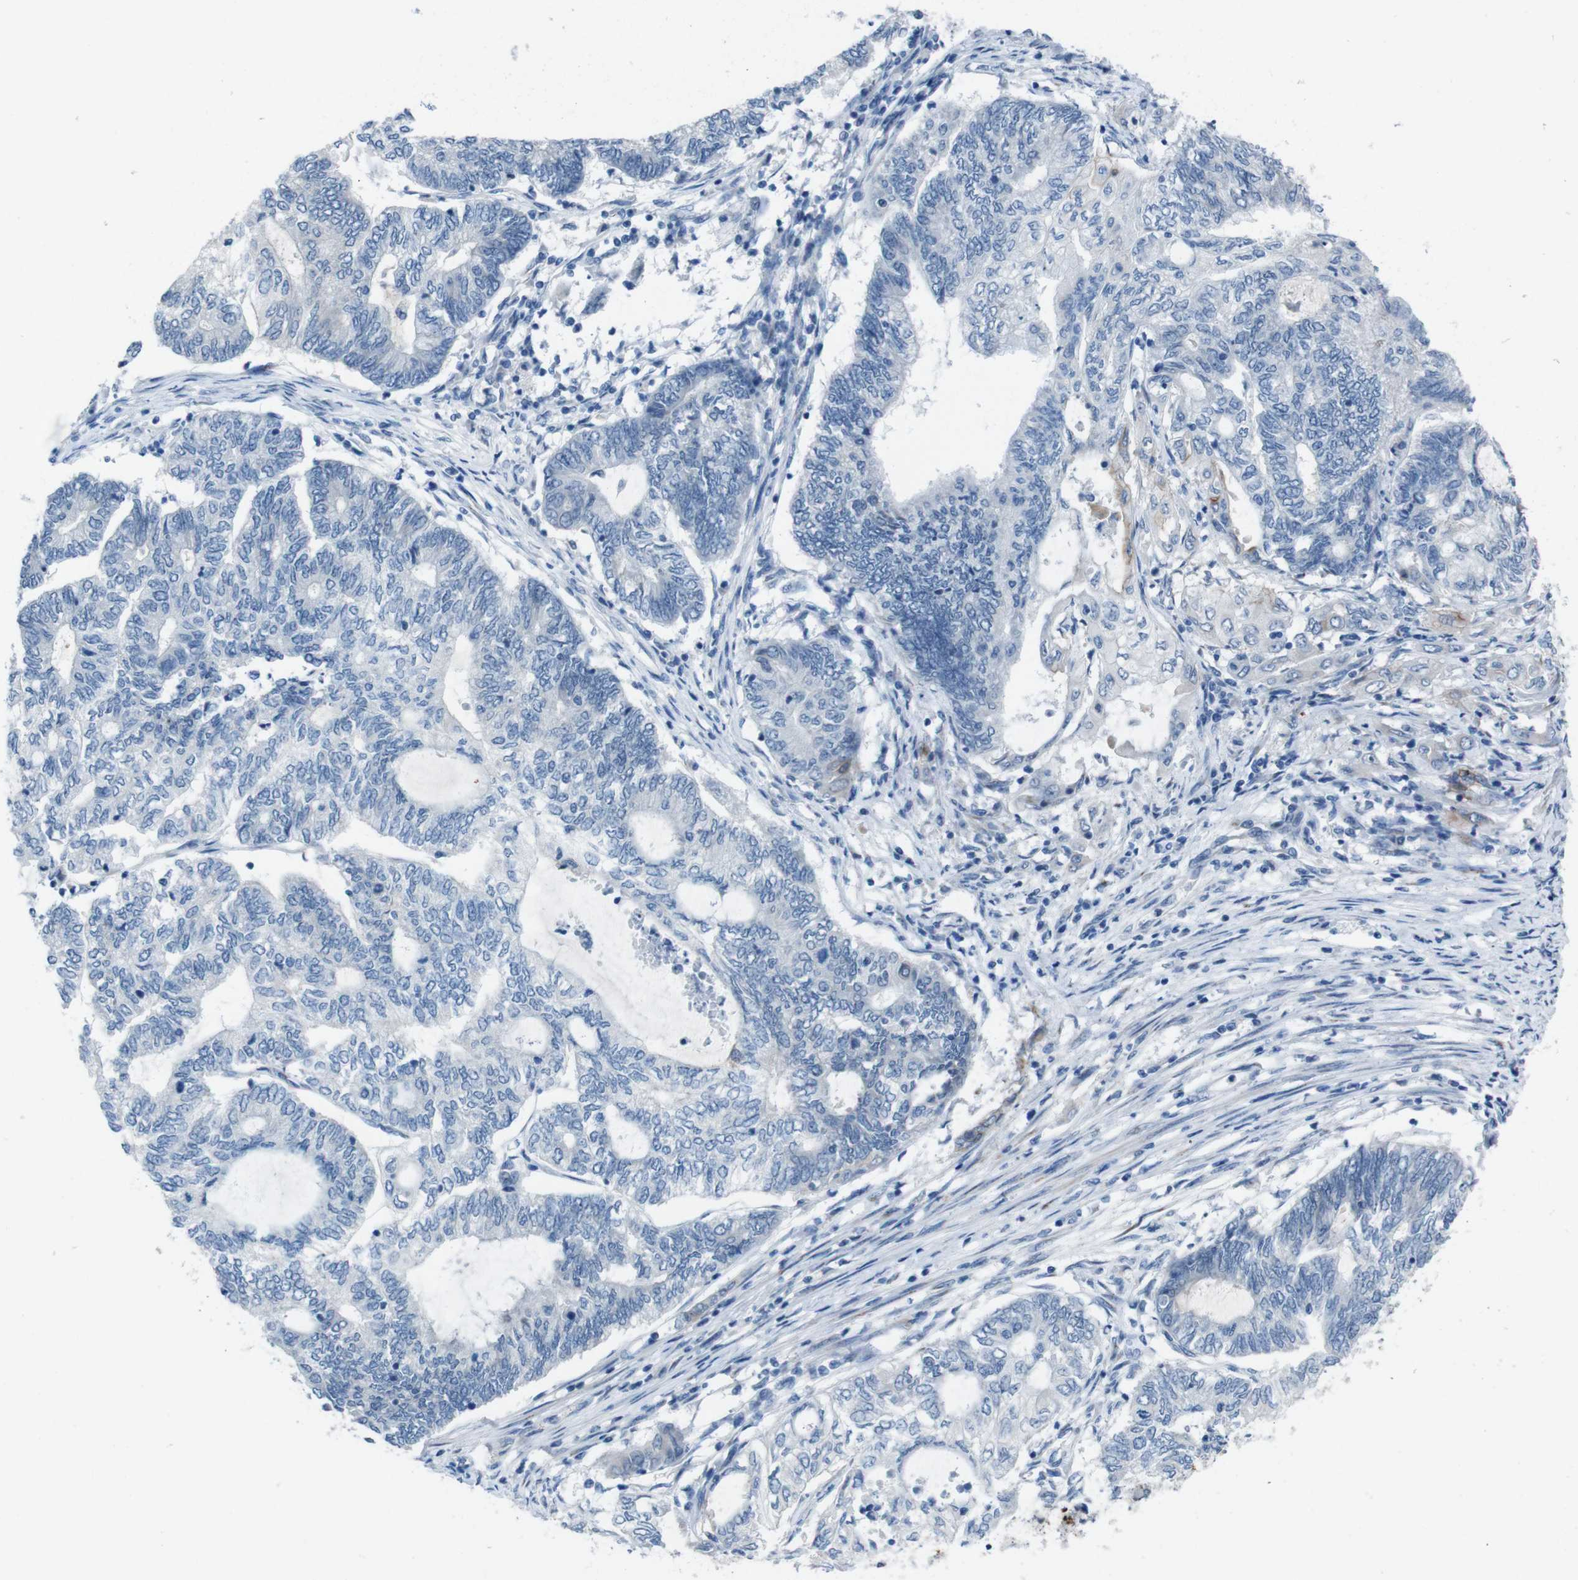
{"staining": {"intensity": "negative", "quantity": "none", "location": "none"}, "tissue": "endometrial cancer", "cell_type": "Tumor cells", "image_type": "cancer", "snomed": [{"axis": "morphology", "description": "Adenocarcinoma, NOS"}, {"axis": "topography", "description": "Uterus"}, {"axis": "topography", "description": "Endometrium"}], "caption": "The immunohistochemistry photomicrograph has no significant positivity in tumor cells of endometrial cancer tissue.", "gene": "CDHR2", "patient": {"sex": "female", "age": 70}}